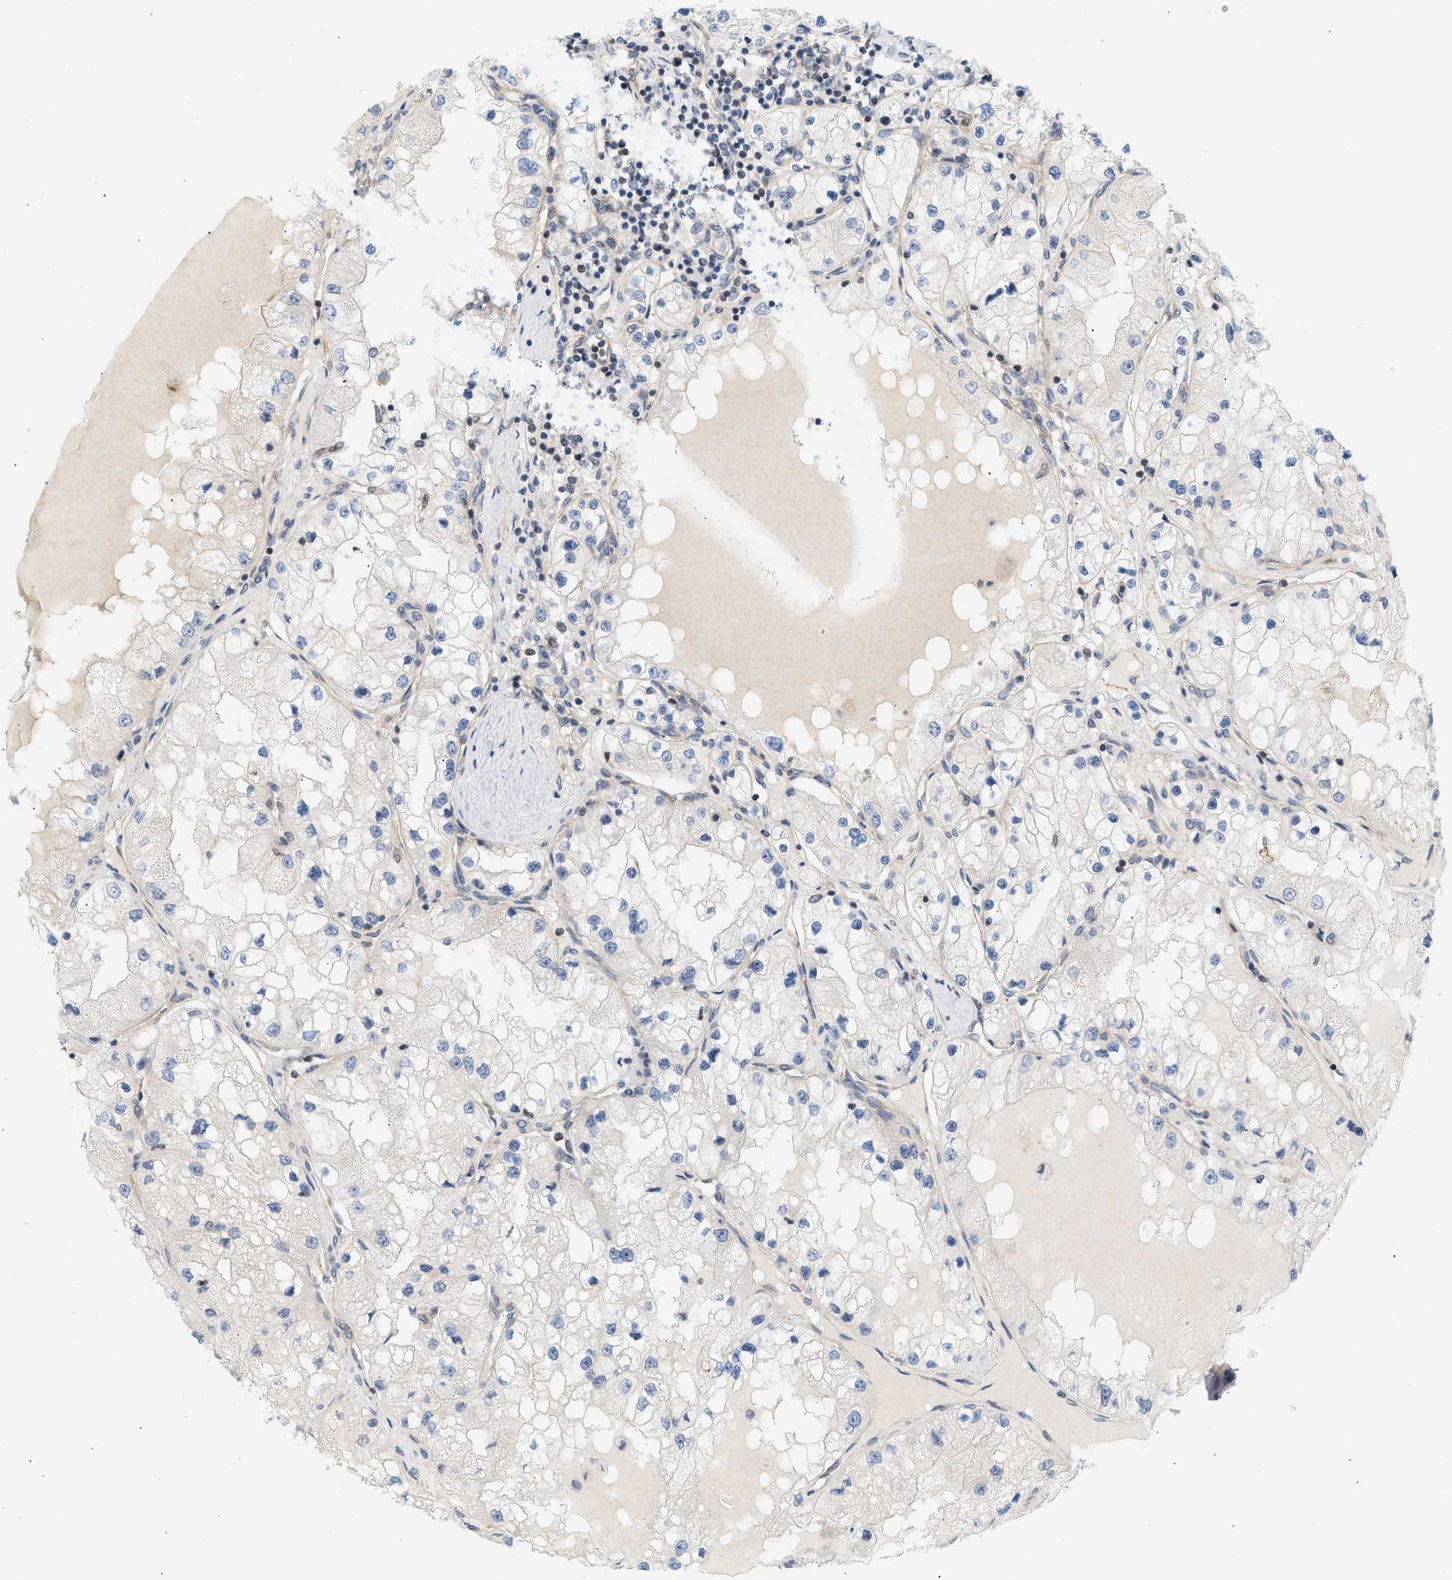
{"staining": {"intensity": "negative", "quantity": "none", "location": "none"}, "tissue": "renal cancer", "cell_type": "Tumor cells", "image_type": "cancer", "snomed": [{"axis": "morphology", "description": "Adenocarcinoma, NOS"}, {"axis": "topography", "description": "Kidney"}], "caption": "Immunohistochemical staining of human renal adenocarcinoma demonstrates no significant positivity in tumor cells. (Brightfield microscopy of DAB (3,3'-diaminobenzidine) IHC at high magnification).", "gene": "STRN", "patient": {"sex": "male", "age": 68}}